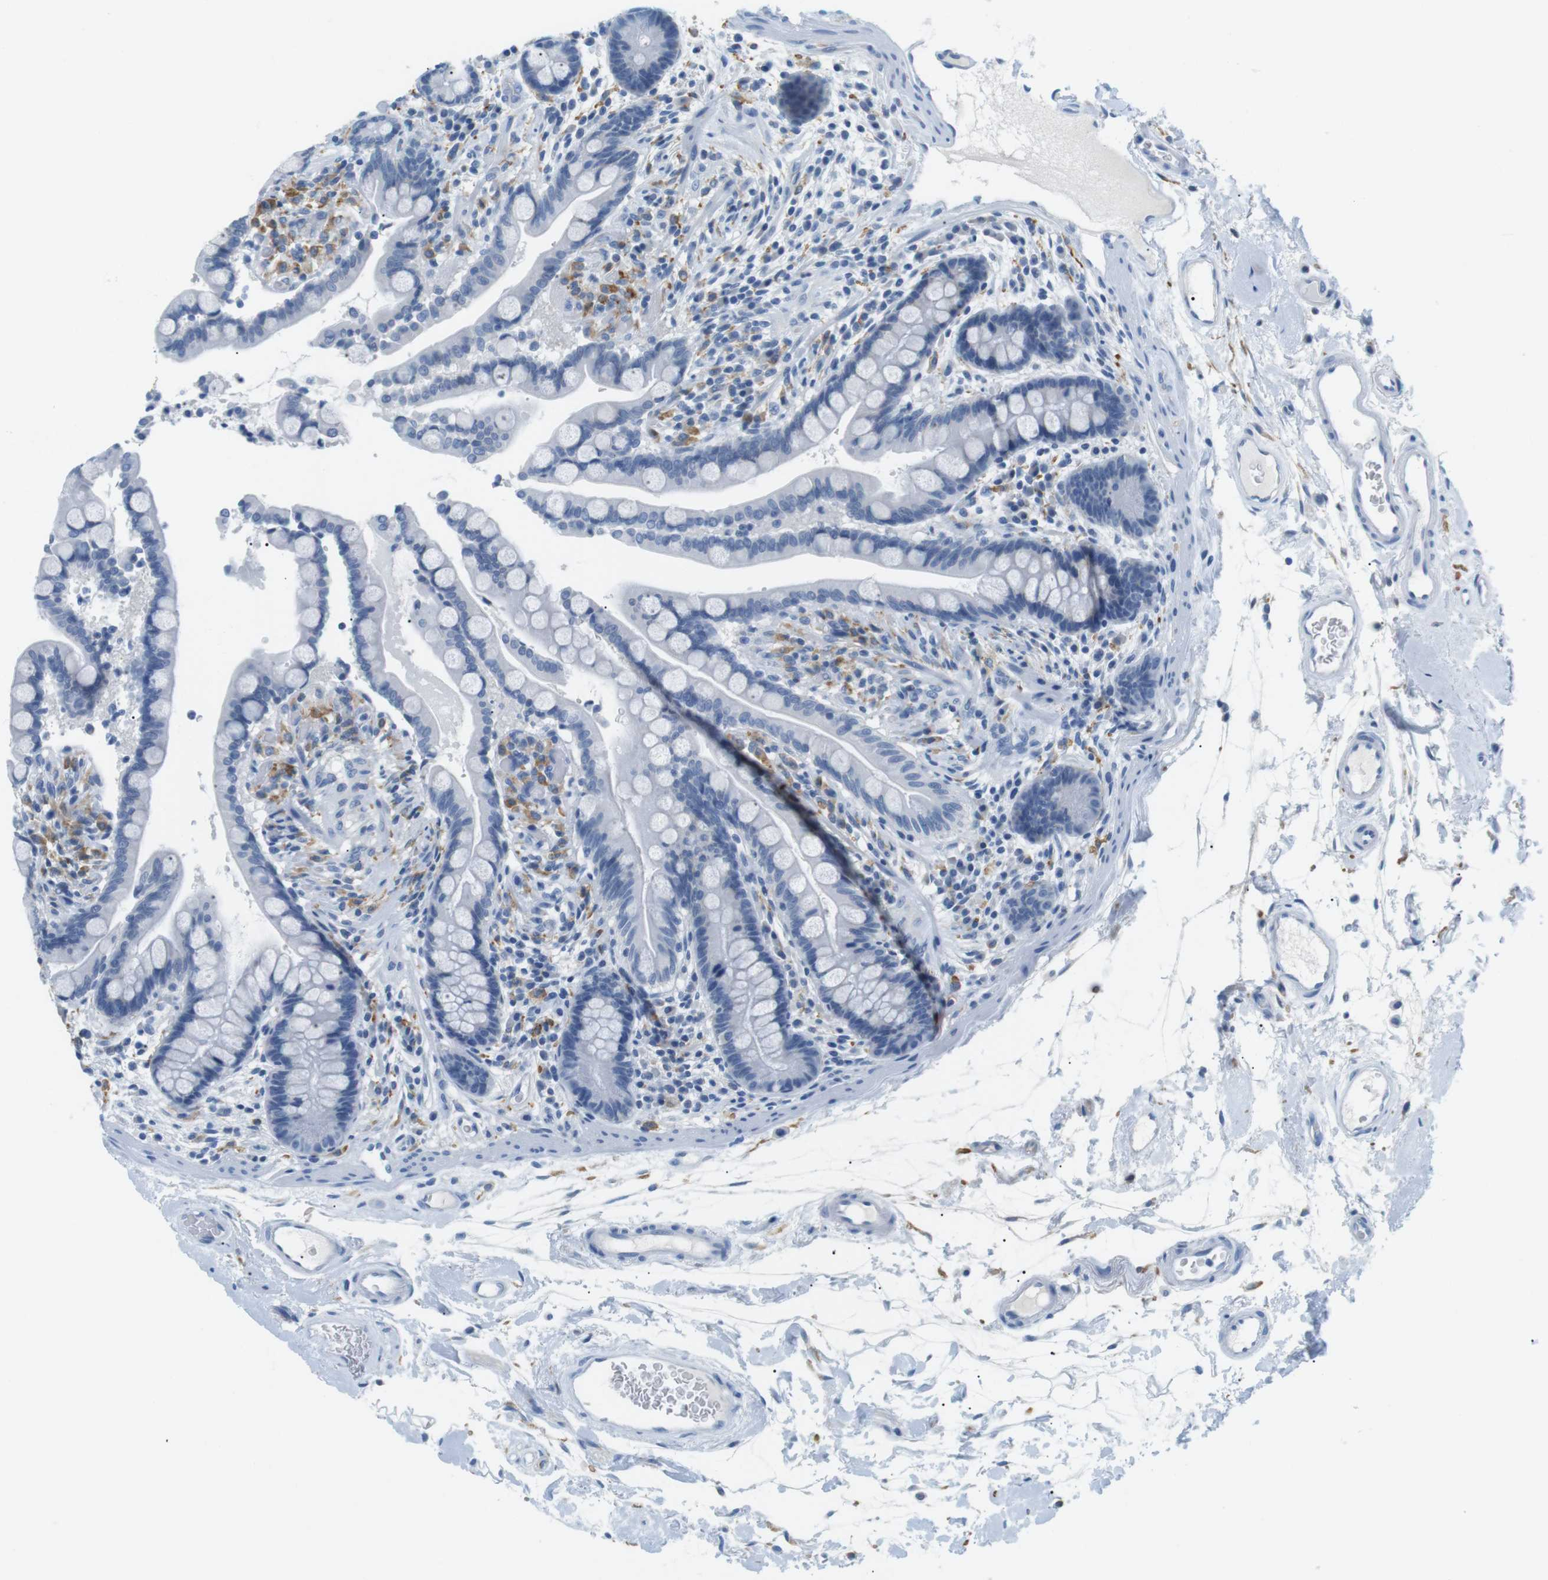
{"staining": {"intensity": "negative", "quantity": "none", "location": "none"}, "tissue": "colon", "cell_type": "Endothelial cells", "image_type": "normal", "snomed": [{"axis": "morphology", "description": "Normal tissue, NOS"}, {"axis": "topography", "description": "Colon"}], "caption": "High power microscopy photomicrograph of an immunohistochemistry (IHC) micrograph of normal colon, revealing no significant staining in endothelial cells. (Brightfield microscopy of DAB IHC at high magnification).", "gene": "FCGRT", "patient": {"sex": "male", "age": 73}}